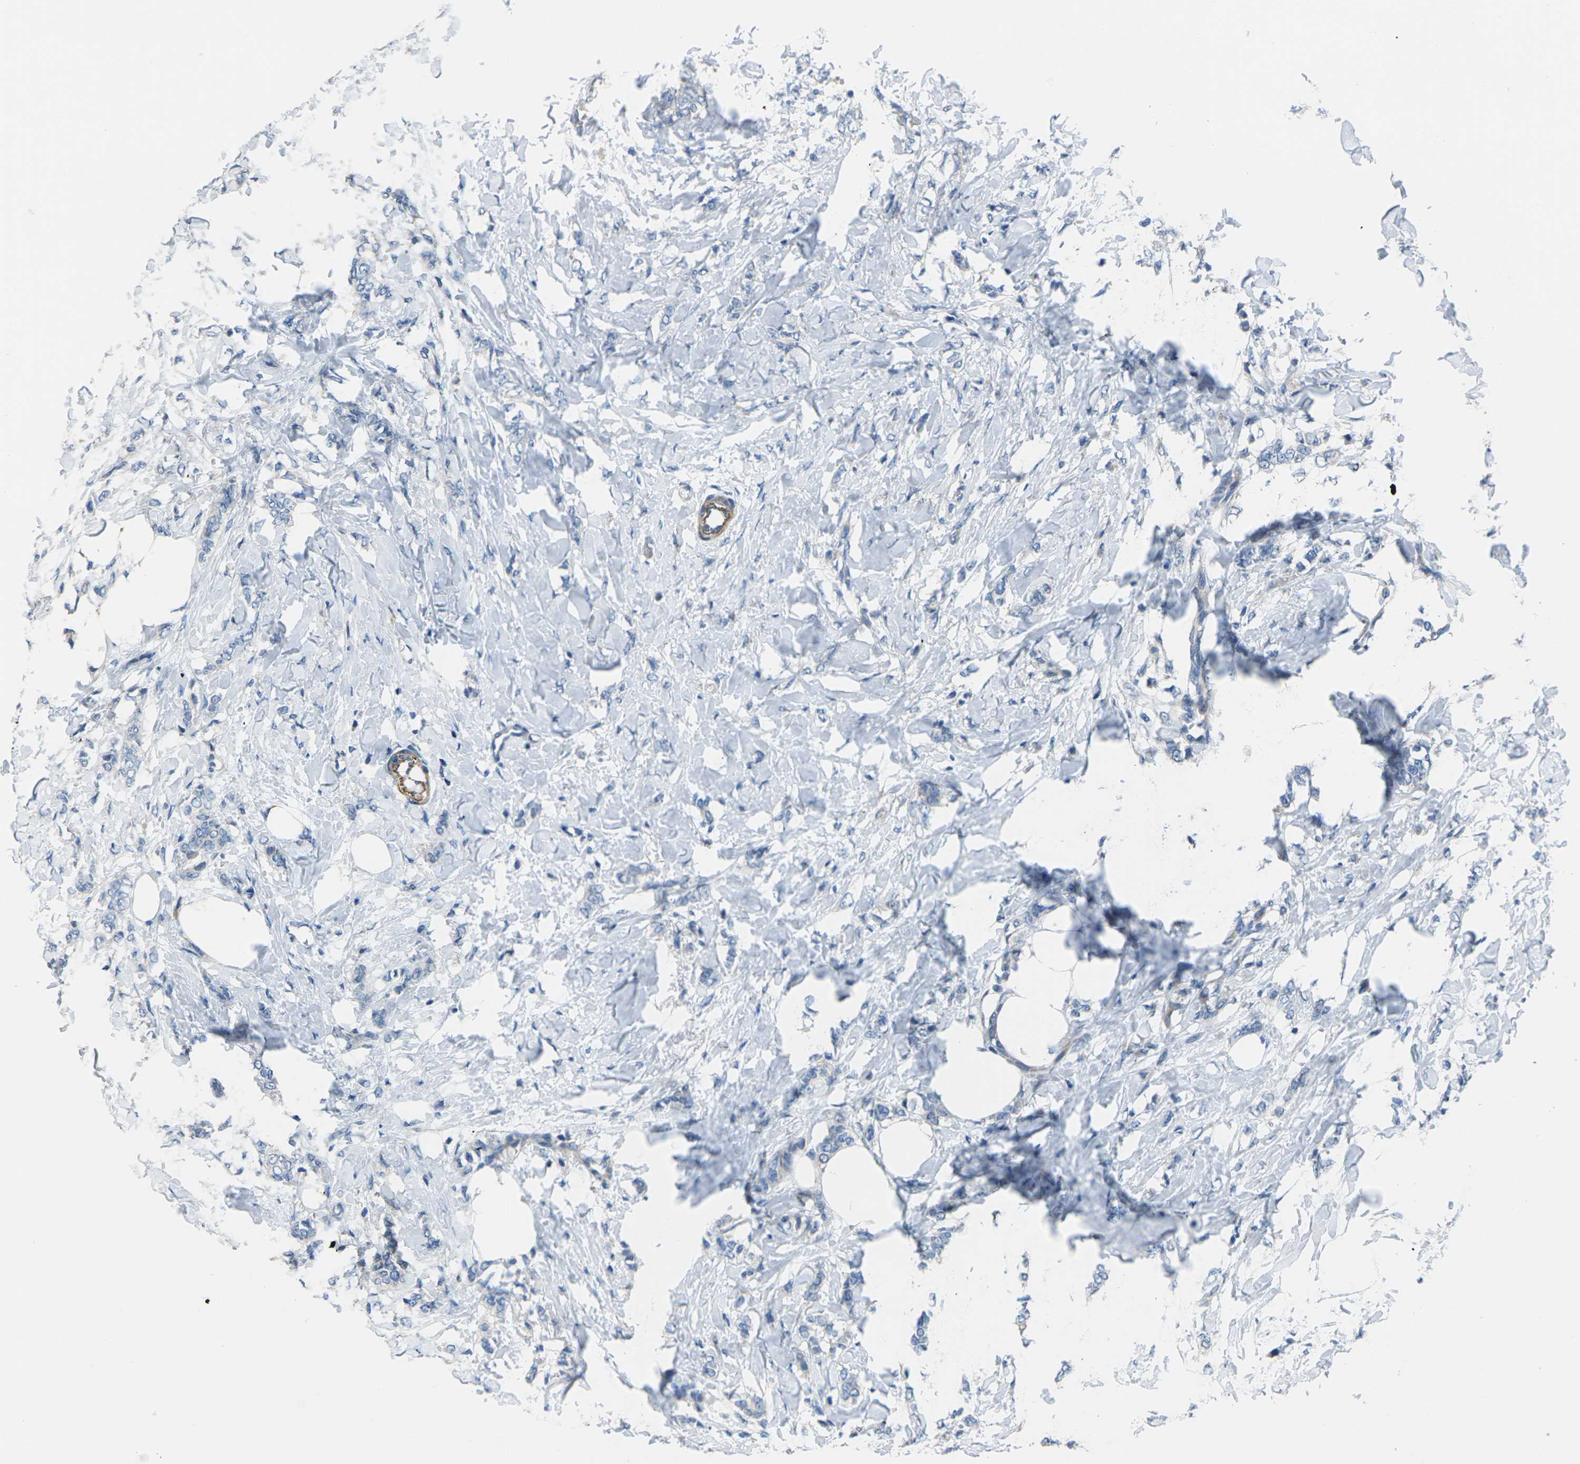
{"staining": {"intensity": "negative", "quantity": "none", "location": "none"}, "tissue": "breast cancer", "cell_type": "Tumor cells", "image_type": "cancer", "snomed": [{"axis": "morphology", "description": "Lobular carcinoma, in situ"}, {"axis": "morphology", "description": "Lobular carcinoma"}, {"axis": "topography", "description": "Breast"}], "caption": "Human breast cancer stained for a protein using IHC demonstrates no expression in tumor cells.", "gene": "EDNRA", "patient": {"sex": "female", "age": 41}}